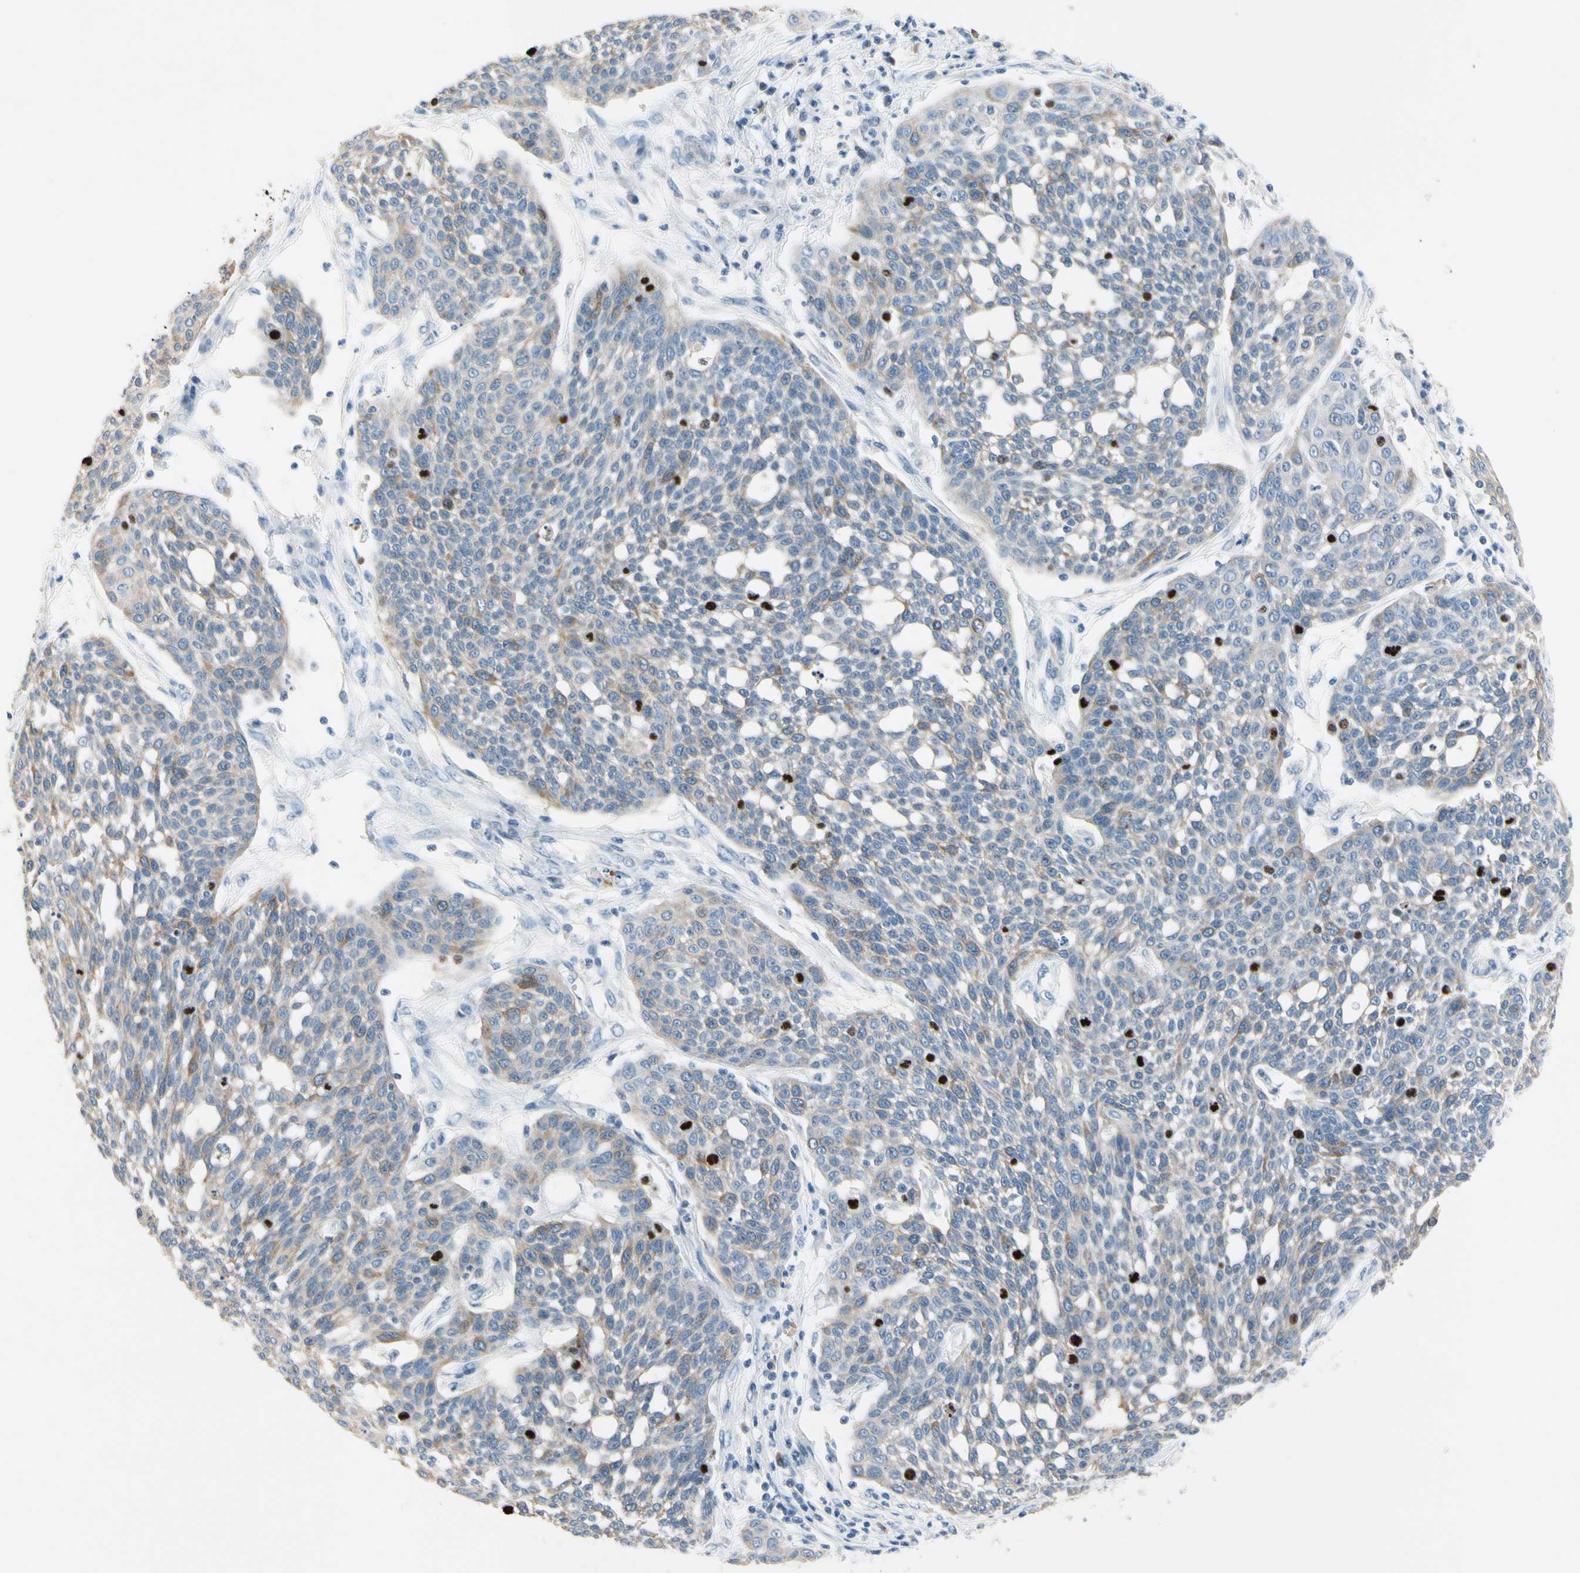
{"staining": {"intensity": "weak", "quantity": "25%-75%", "location": "cytoplasmic/membranous"}, "tissue": "cervical cancer", "cell_type": "Tumor cells", "image_type": "cancer", "snomed": [{"axis": "morphology", "description": "Squamous cell carcinoma, NOS"}, {"axis": "topography", "description": "Cervix"}], "caption": "A high-resolution histopathology image shows immunohistochemistry staining of cervical cancer, which shows weak cytoplasmic/membranous staining in approximately 25%-75% of tumor cells.", "gene": "CKAP2", "patient": {"sex": "female", "age": 34}}